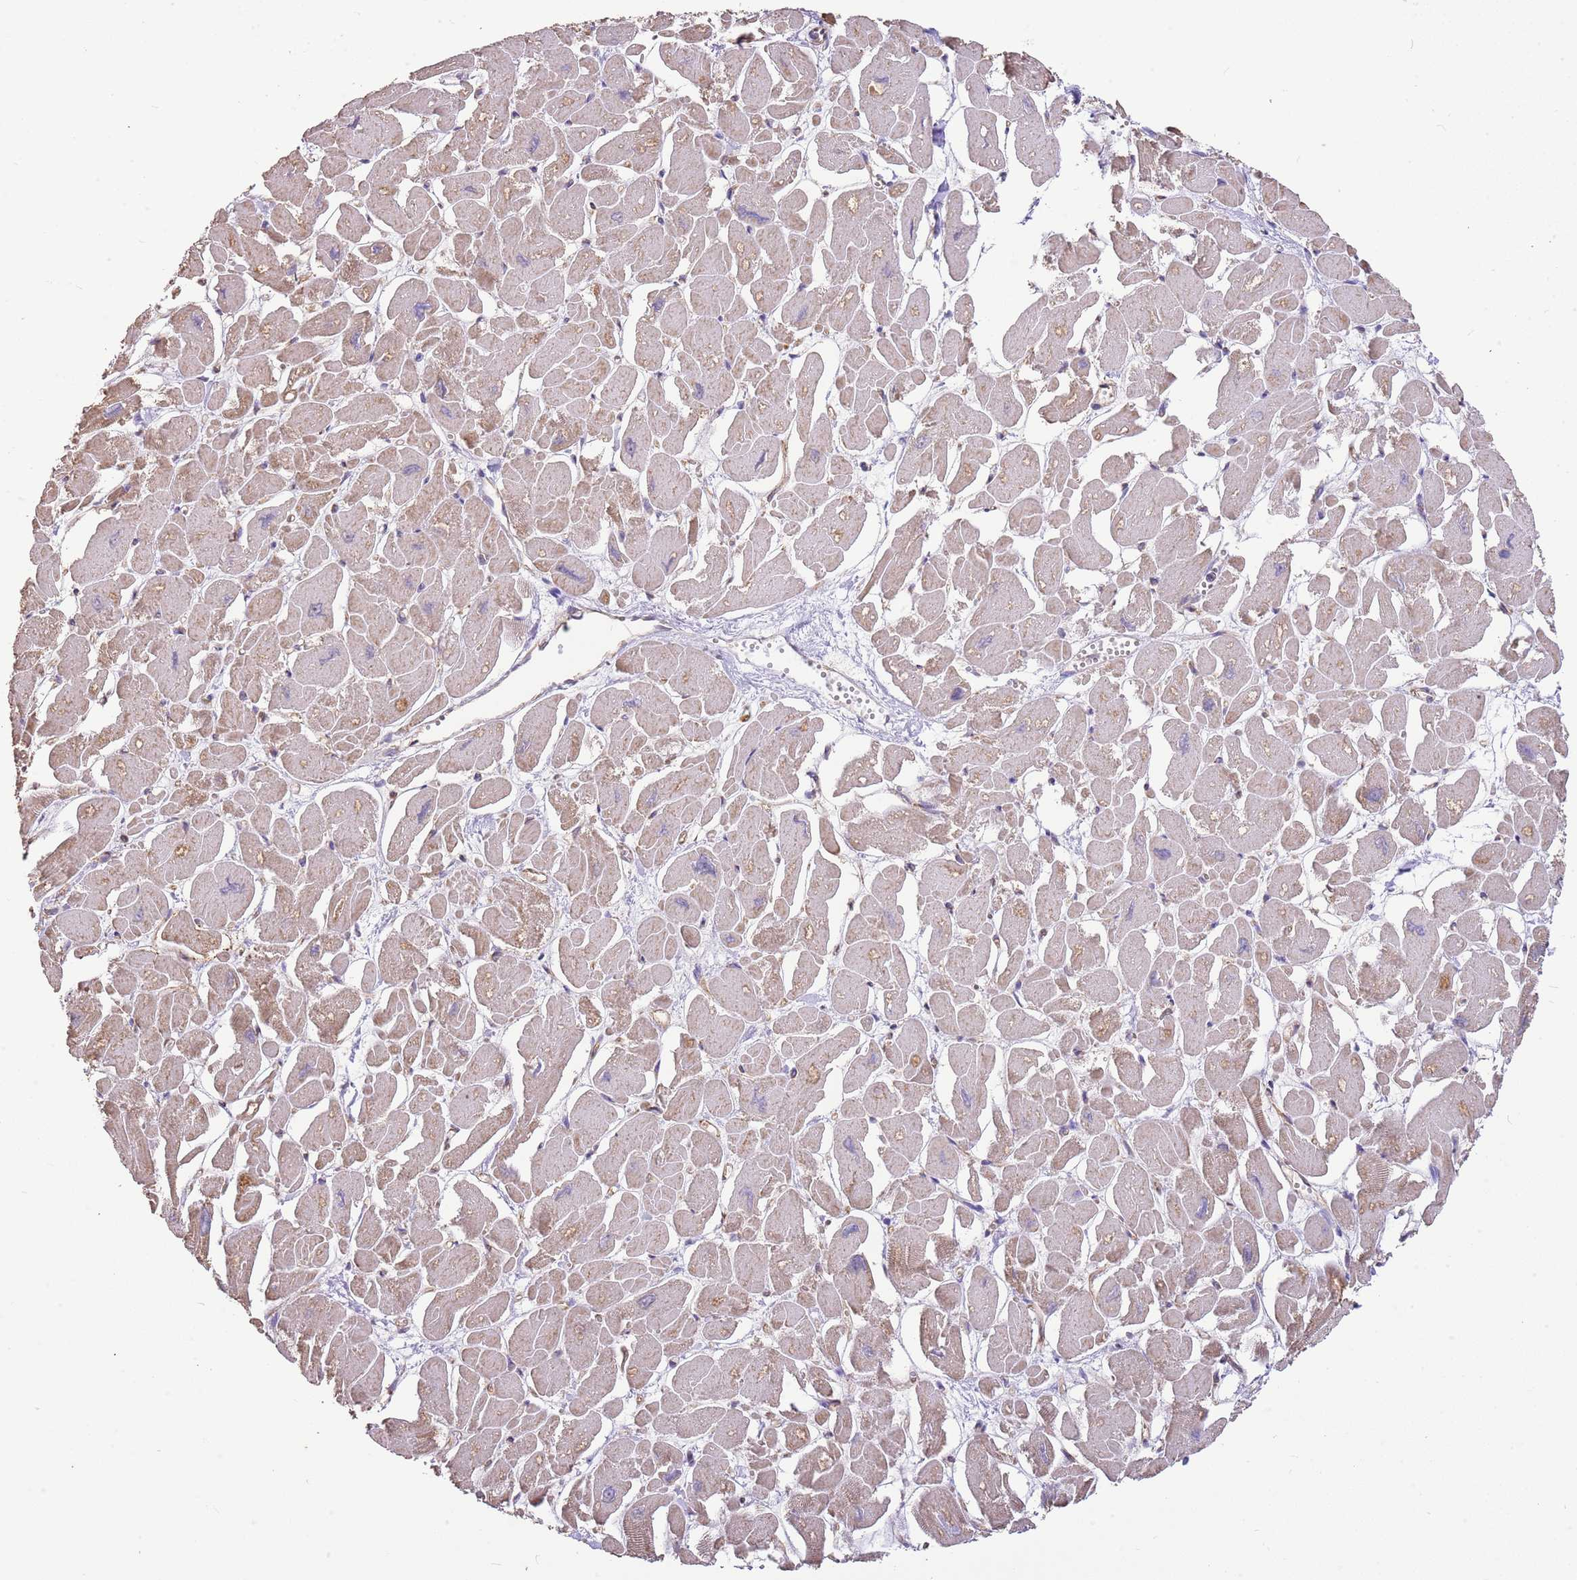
{"staining": {"intensity": "moderate", "quantity": "25%-75%", "location": "cytoplasmic/membranous"}, "tissue": "heart muscle", "cell_type": "Cardiomyocytes", "image_type": "normal", "snomed": [{"axis": "morphology", "description": "Normal tissue, NOS"}, {"axis": "topography", "description": "Heart"}], "caption": "A brown stain highlights moderate cytoplasmic/membranous positivity of a protein in cardiomyocytes of unremarkable human heart muscle. The protein is stained brown, and the nuclei are stained in blue (DAB IHC with brightfield microscopy, high magnification).", "gene": "DOCK9", "patient": {"sex": "male", "age": 54}}